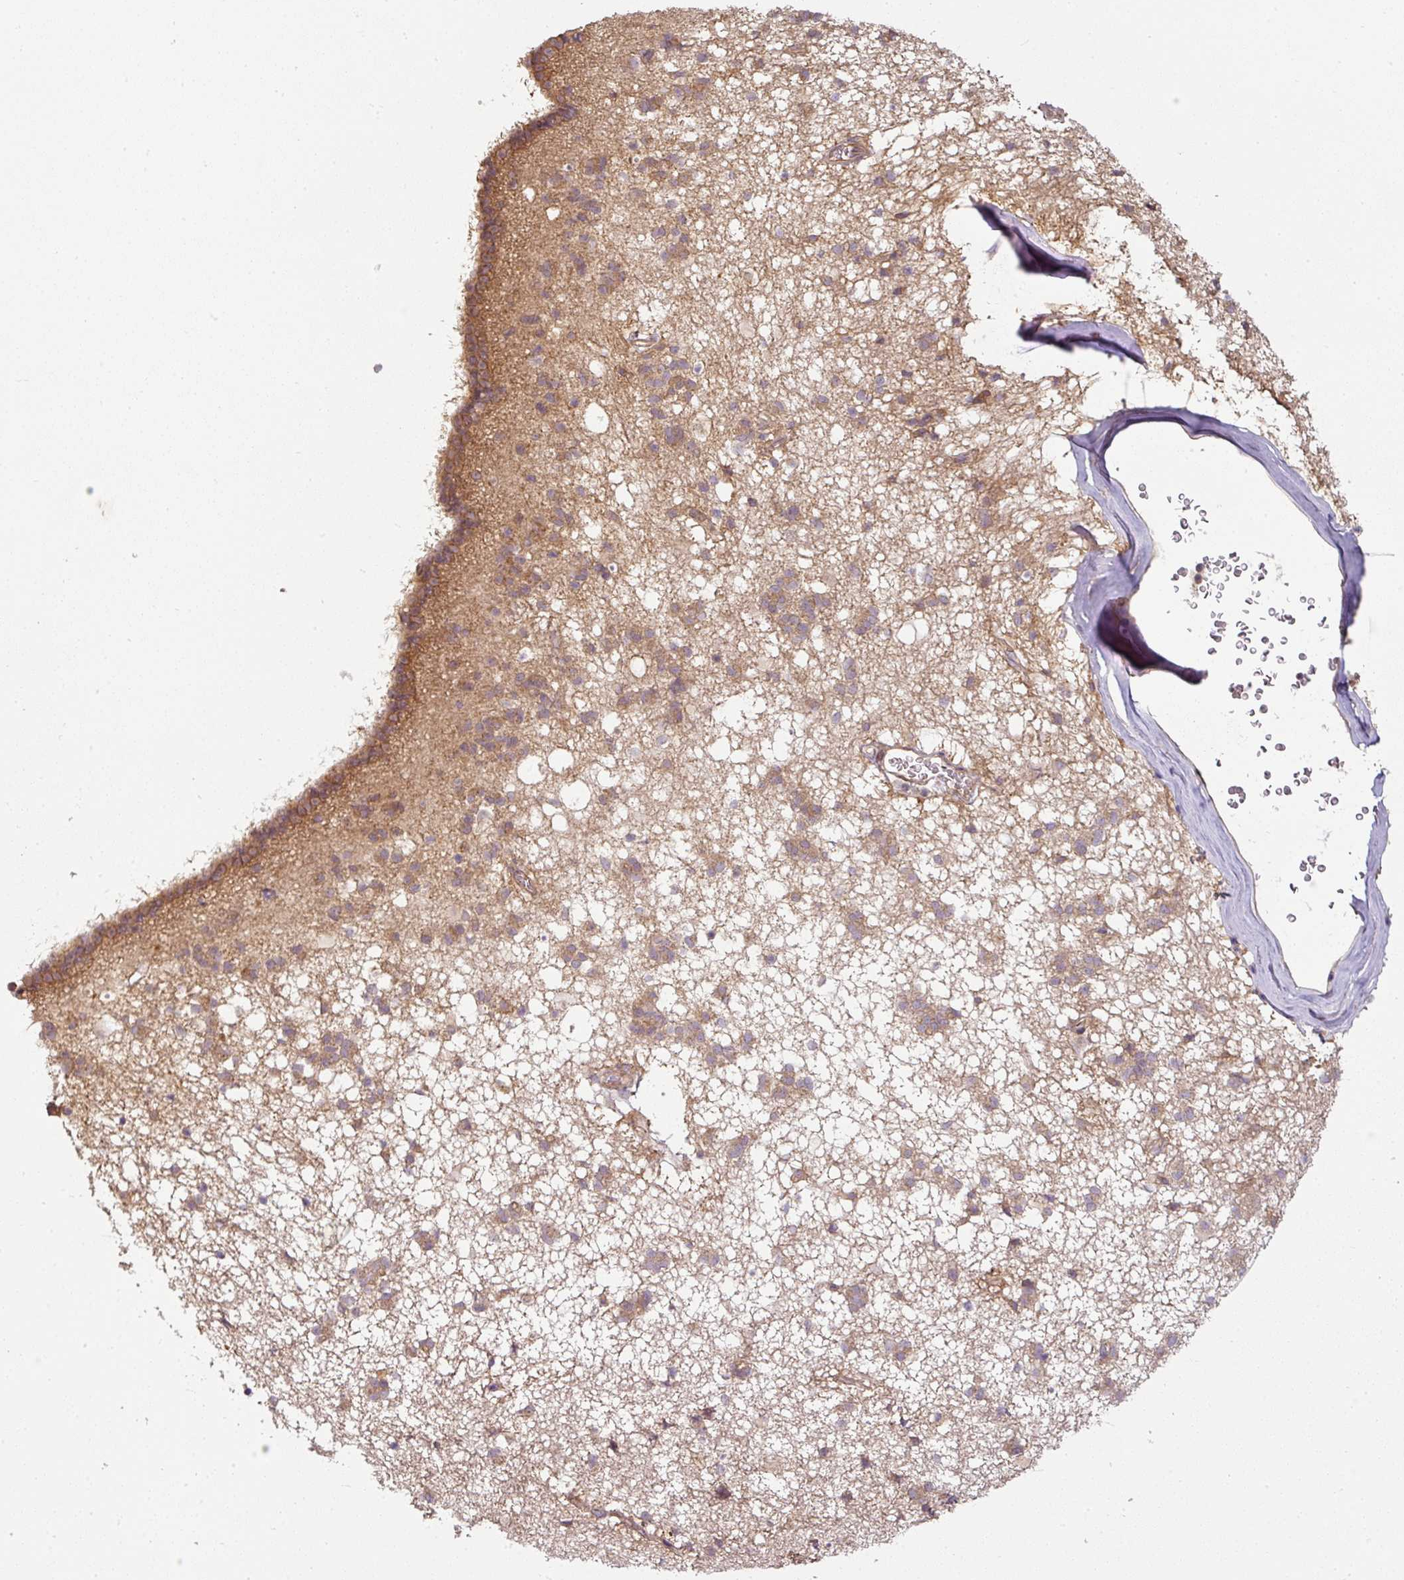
{"staining": {"intensity": "moderate", "quantity": ">75%", "location": "cytoplasmic/membranous"}, "tissue": "caudate", "cell_type": "Glial cells", "image_type": "normal", "snomed": [{"axis": "morphology", "description": "Normal tissue, NOS"}, {"axis": "topography", "description": "Lateral ventricle wall"}], "caption": "Immunohistochemistry (IHC) of normal human caudate shows medium levels of moderate cytoplasmic/membranous positivity in about >75% of glial cells.", "gene": "RNF31", "patient": {"sex": "male", "age": 58}}